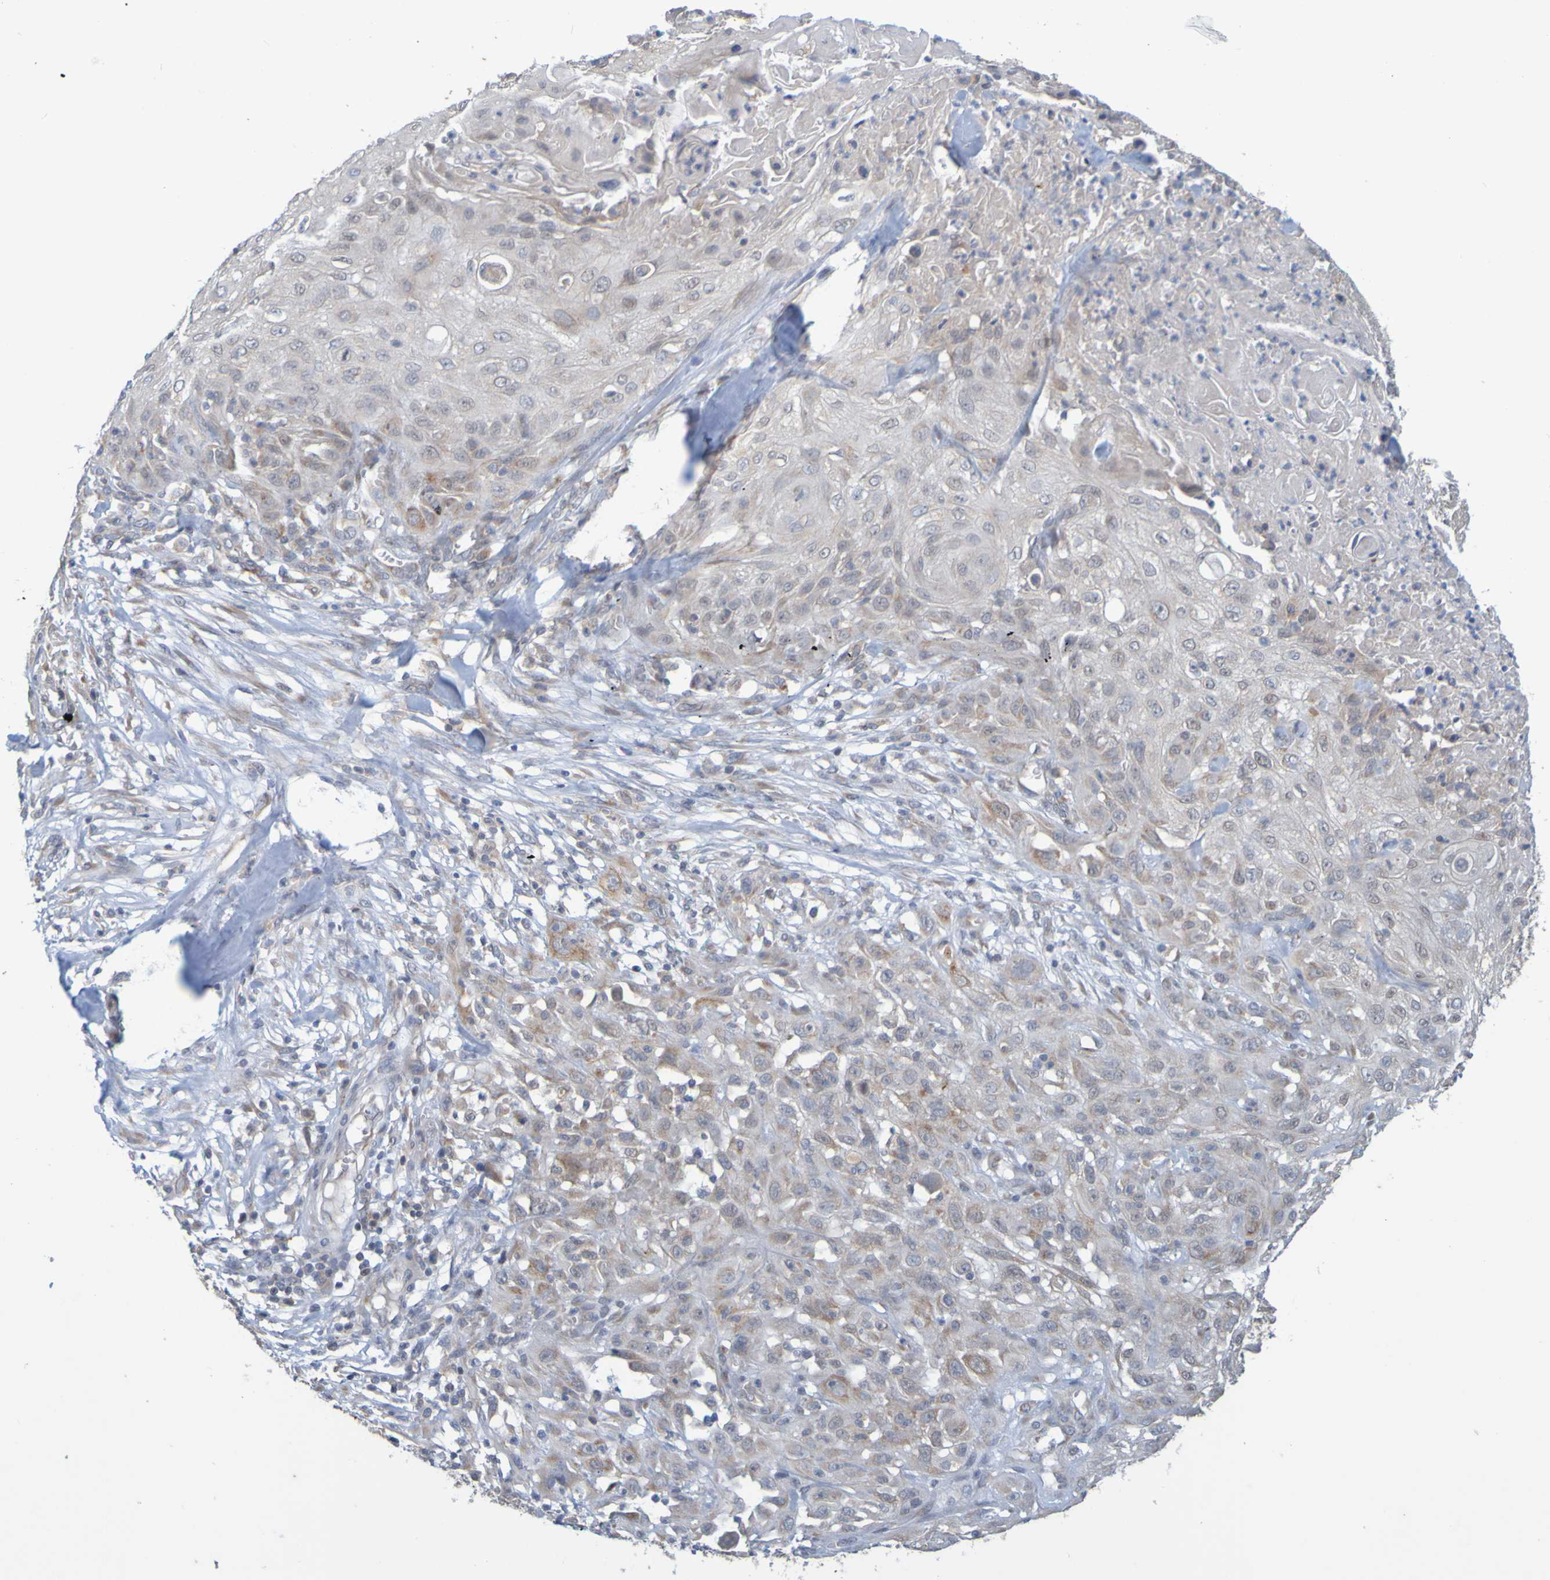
{"staining": {"intensity": "moderate", "quantity": "25%-75%", "location": "cytoplasmic/membranous"}, "tissue": "skin cancer", "cell_type": "Tumor cells", "image_type": "cancer", "snomed": [{"axis": "morphology", "description": "Squamous cell carcinoma, NOS"}, {"axis": "topography", "description": "Skin"}], "caption": "Skin cancer tissue shows moderate cytoplasmic/membranous positivity in about 25%-75% of tumor cells, visualized by immunohistochemistry.", "gene": "MOGS", "patient": {"sex": "male", "age": 75}}